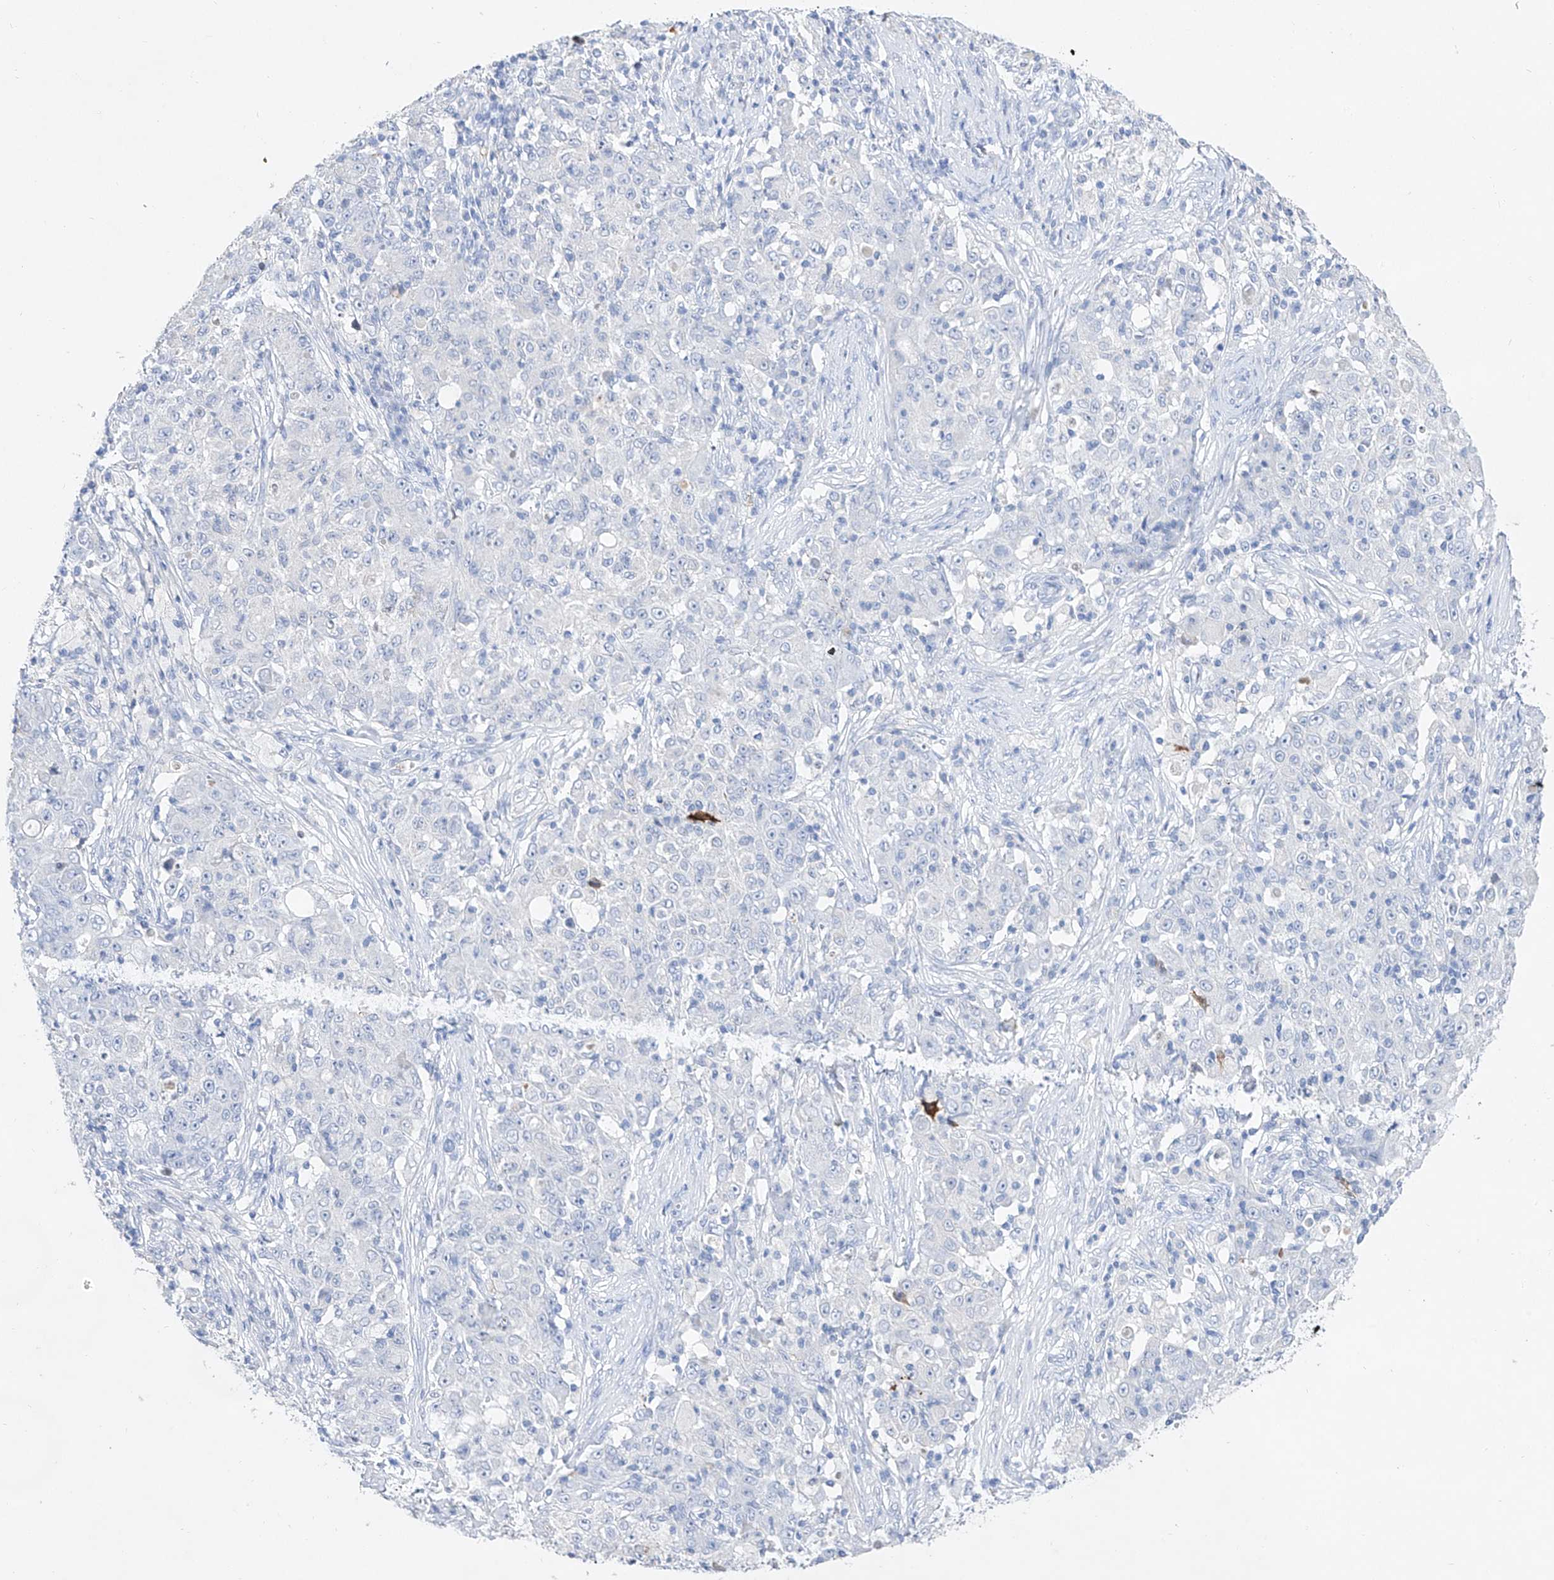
{"staining": {"intensity": "negative", "quantity": "none", "location": "none"}, "tissue": "ovarian cancer", "cell_type": "Tumor cells", "image_type": "cancer", "snomed": [{"axis": "morphology", "description": "Carcinoma, endometroid"}, {"axis": "topography", "description": "Ovary"}], "caption": "This is an immunohistochemistry photomicrograph of ovarian cancer. There is no expression in tumor cells.", "gene": "TM7SF2", "patient": {"sex": "female", "age": 42}}